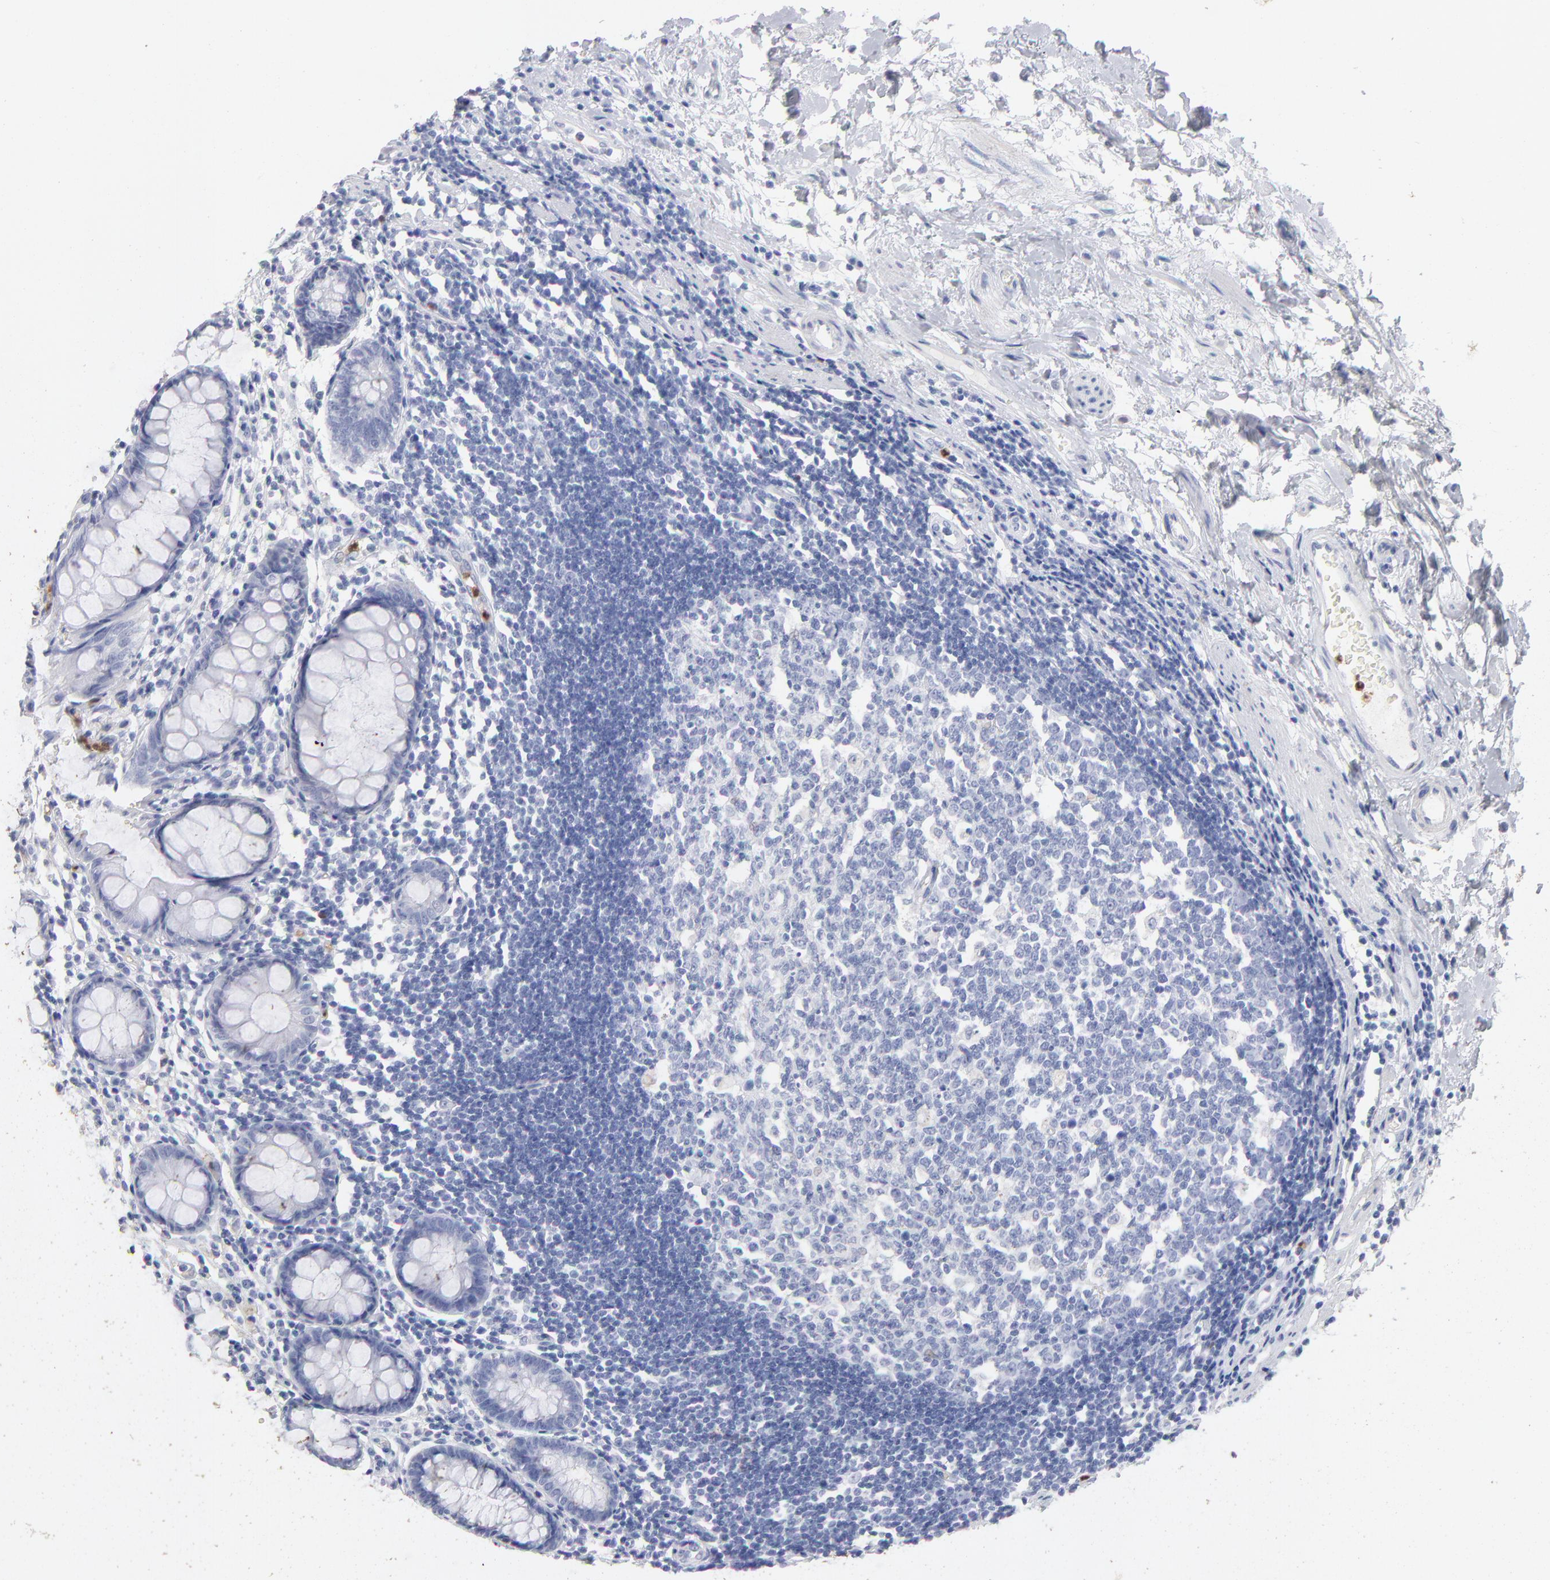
{"staining": {"intensity": "negative", "quantity": "none", "location": "none"}, "tissue": "rectum", "cell_type": "Glandular cells", "image_type": "normal", "snomed": [{"axis": "morphology", "description": "Normal tissue, NOS"}, {"axis": "topography", "description": "Rectum"}], "caption": "Protein analysis of unremarkable rectum displays no significant staining in glandular cells.", "gene": "ARG1", "patient": {"sex": "female", "age": 66}}